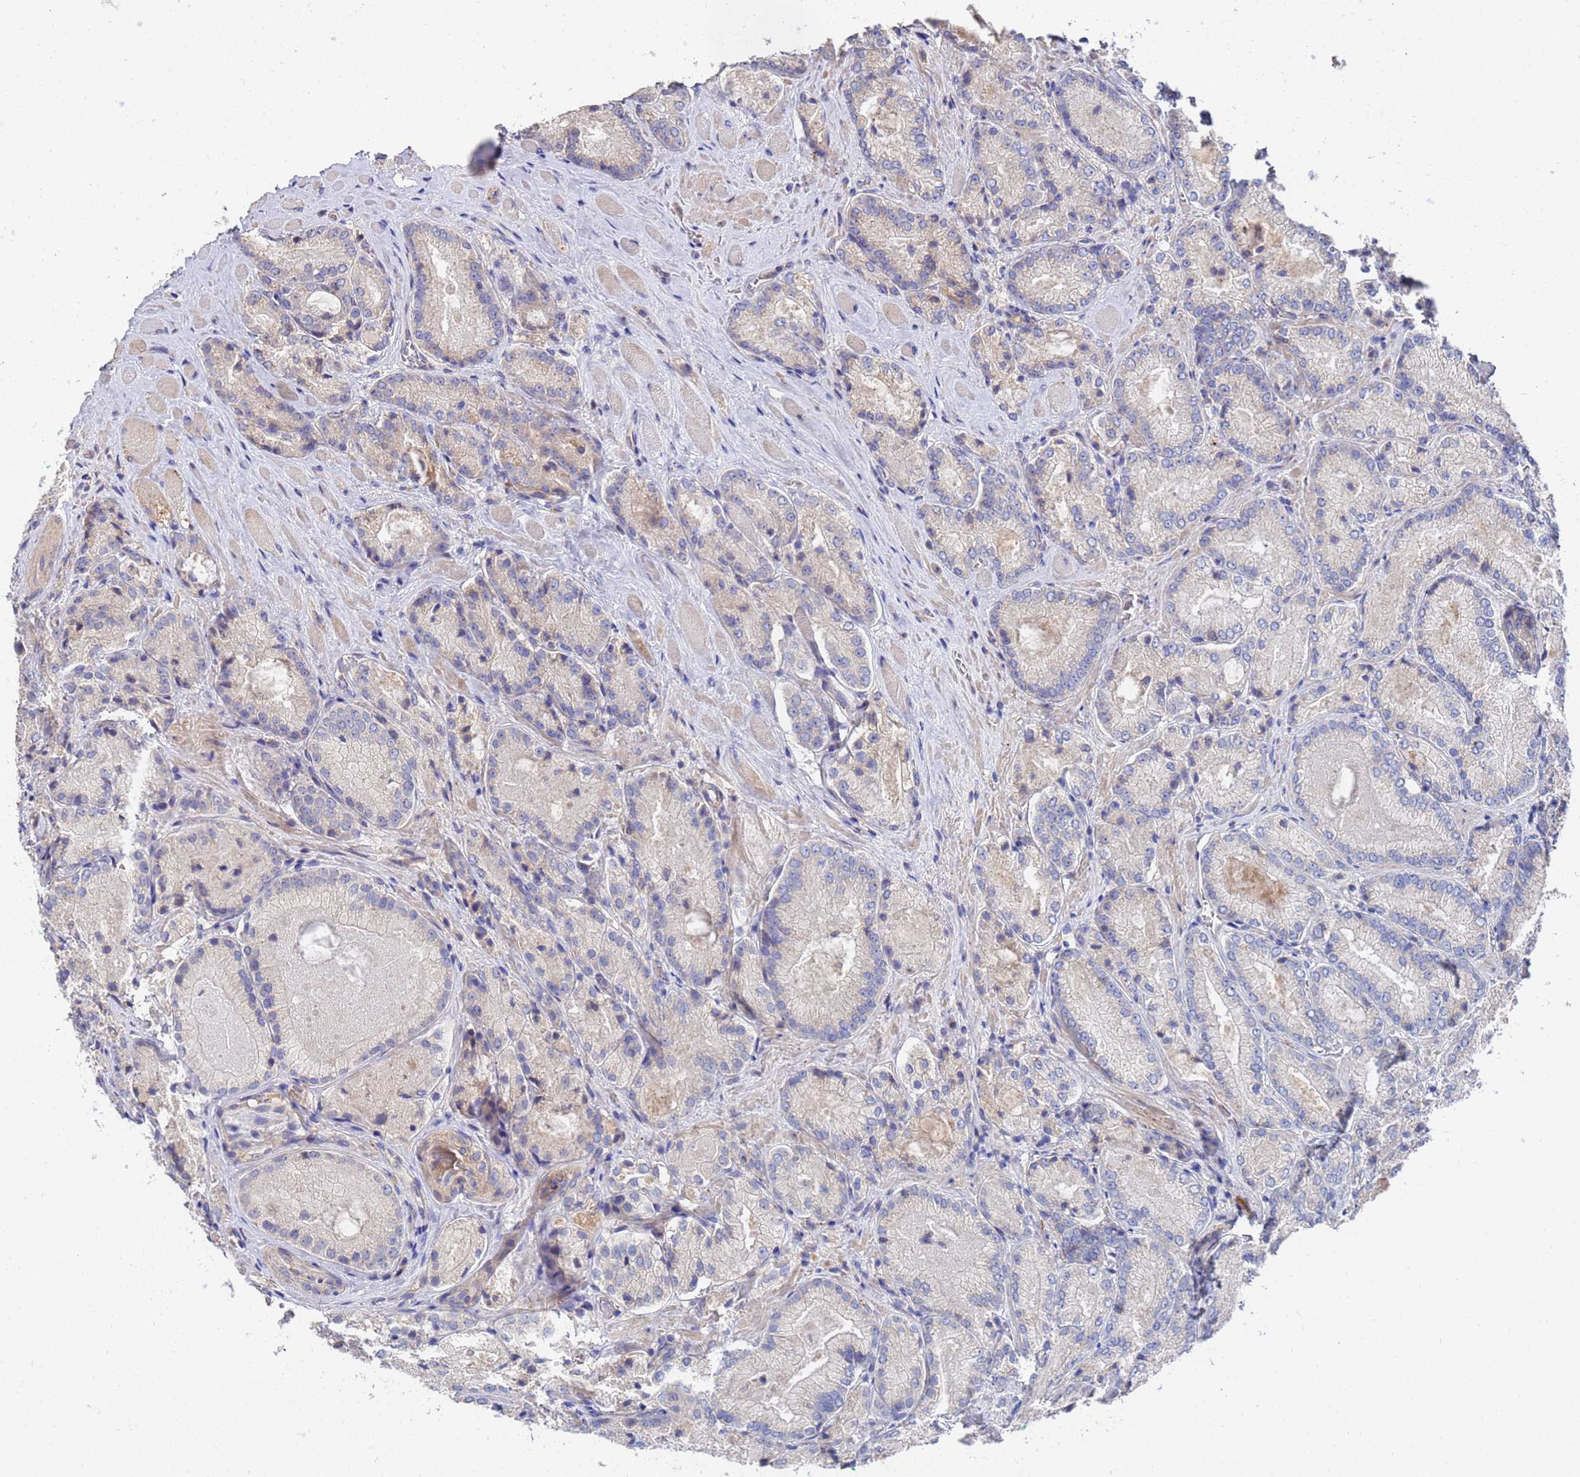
{"staining": {"intensity": "negative", "quantity": "none", "location": "none"}, "tissue": "prostate cancer", "cell_type": "Tumor cells", "image_type": "cancer", "snomed": [{"axis": "morphology", "description": "Adenocarcinoma, Low grade"}, {"axis": "topography", "description": "Prostate"}], "caption": "Tumor cells show no significant staining in prostate adenocarcinoma (low-grade).", "gene": "TCP10L", "patient": {"sex": "male", "age": 74}}